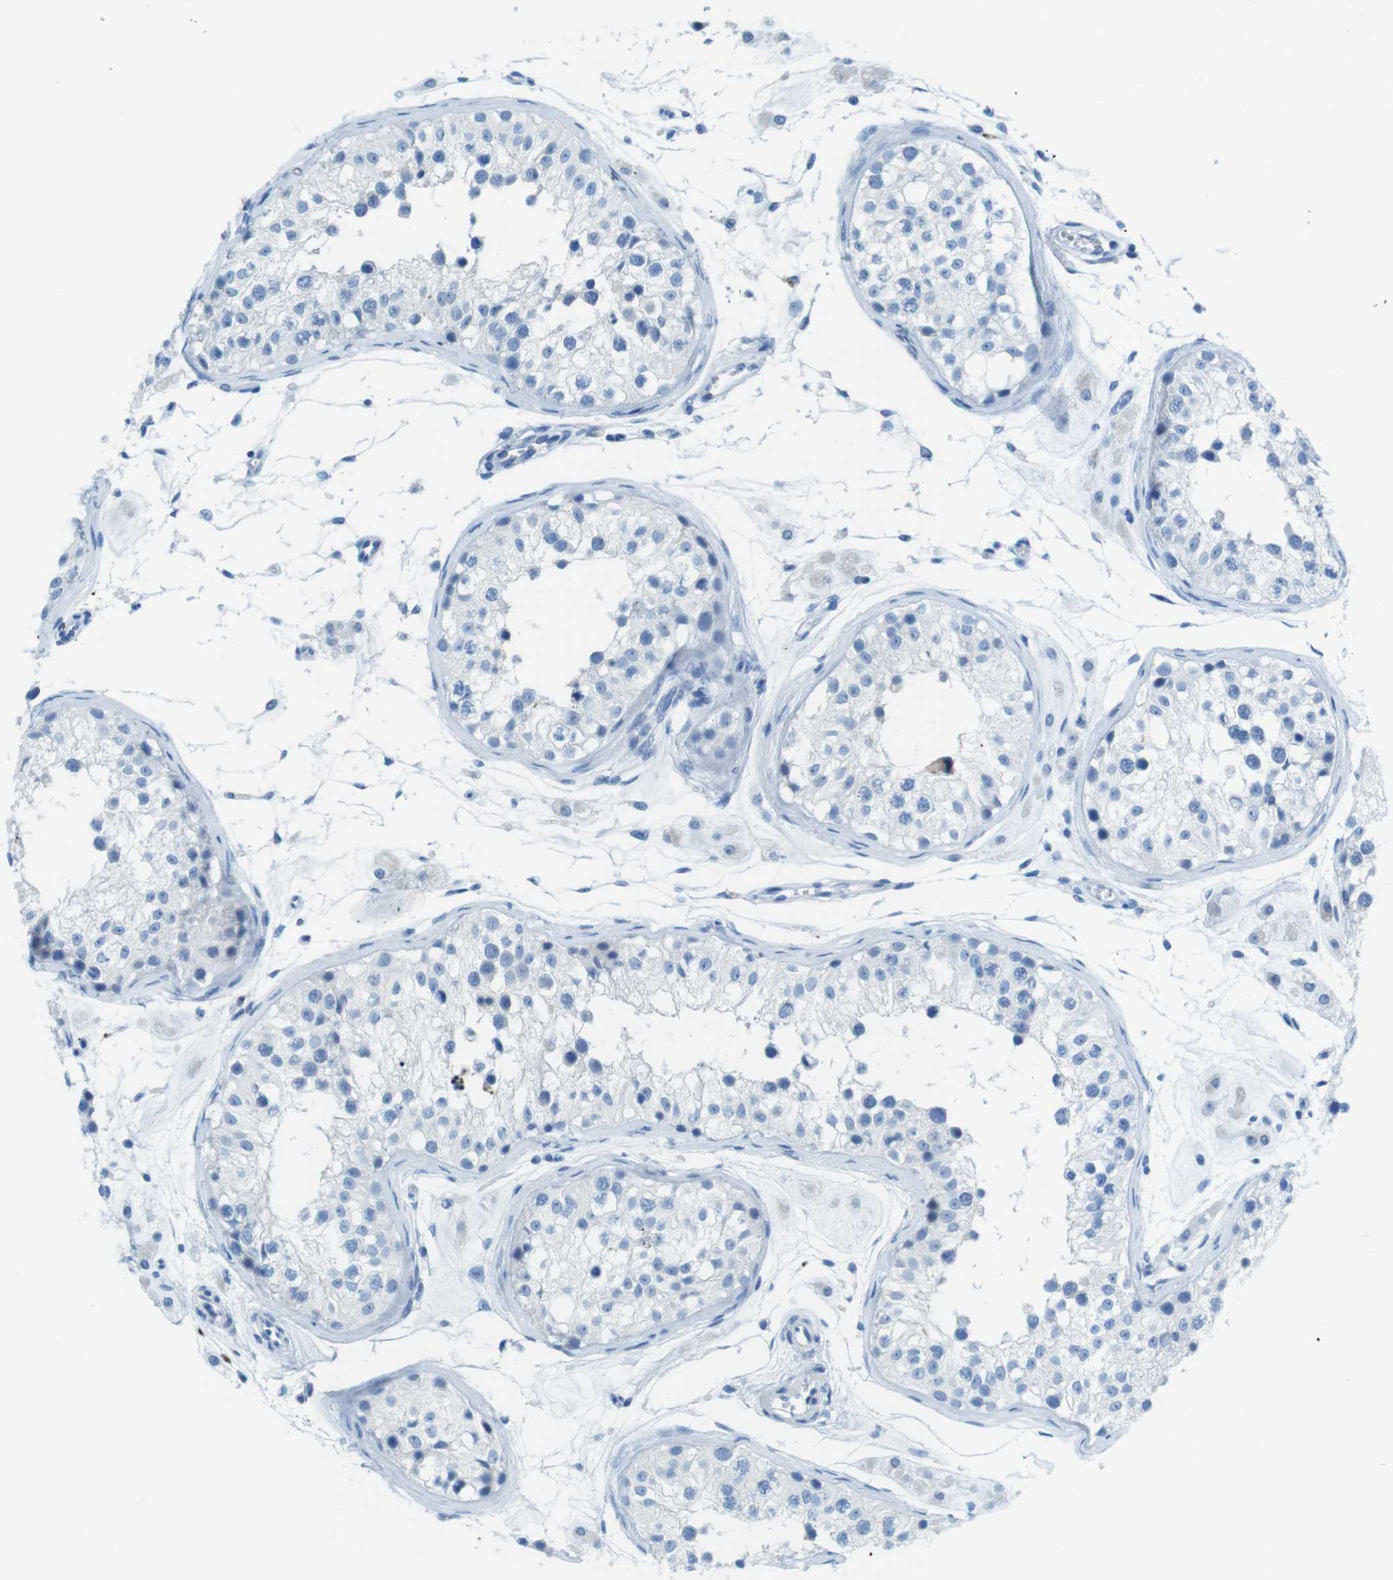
{"staining": {"intensity": "weak", "quantity": "<25%", "location": "cytoplasmic/membranous"}, "tissue": "testis", "cell_type": "Cells in seminiferous ducts", "image_type": "normal", "snomed": [{"axis": "morphology", "description": "Normal tissue, NOS"}, {"axis": "morphology", "description": "Adenocarcinoma, metastatic, NOS"}, {"axis": "topography", "description": "Testis"}], "caption": "DAB immunohistochemical staining of benign human testis shows no significant staining in cells in seminiferous ducts. (IHC, brightfield microscopy, high magnification).", "gene": "GAP43", "patient": {"sex": "male", "age": 26}}